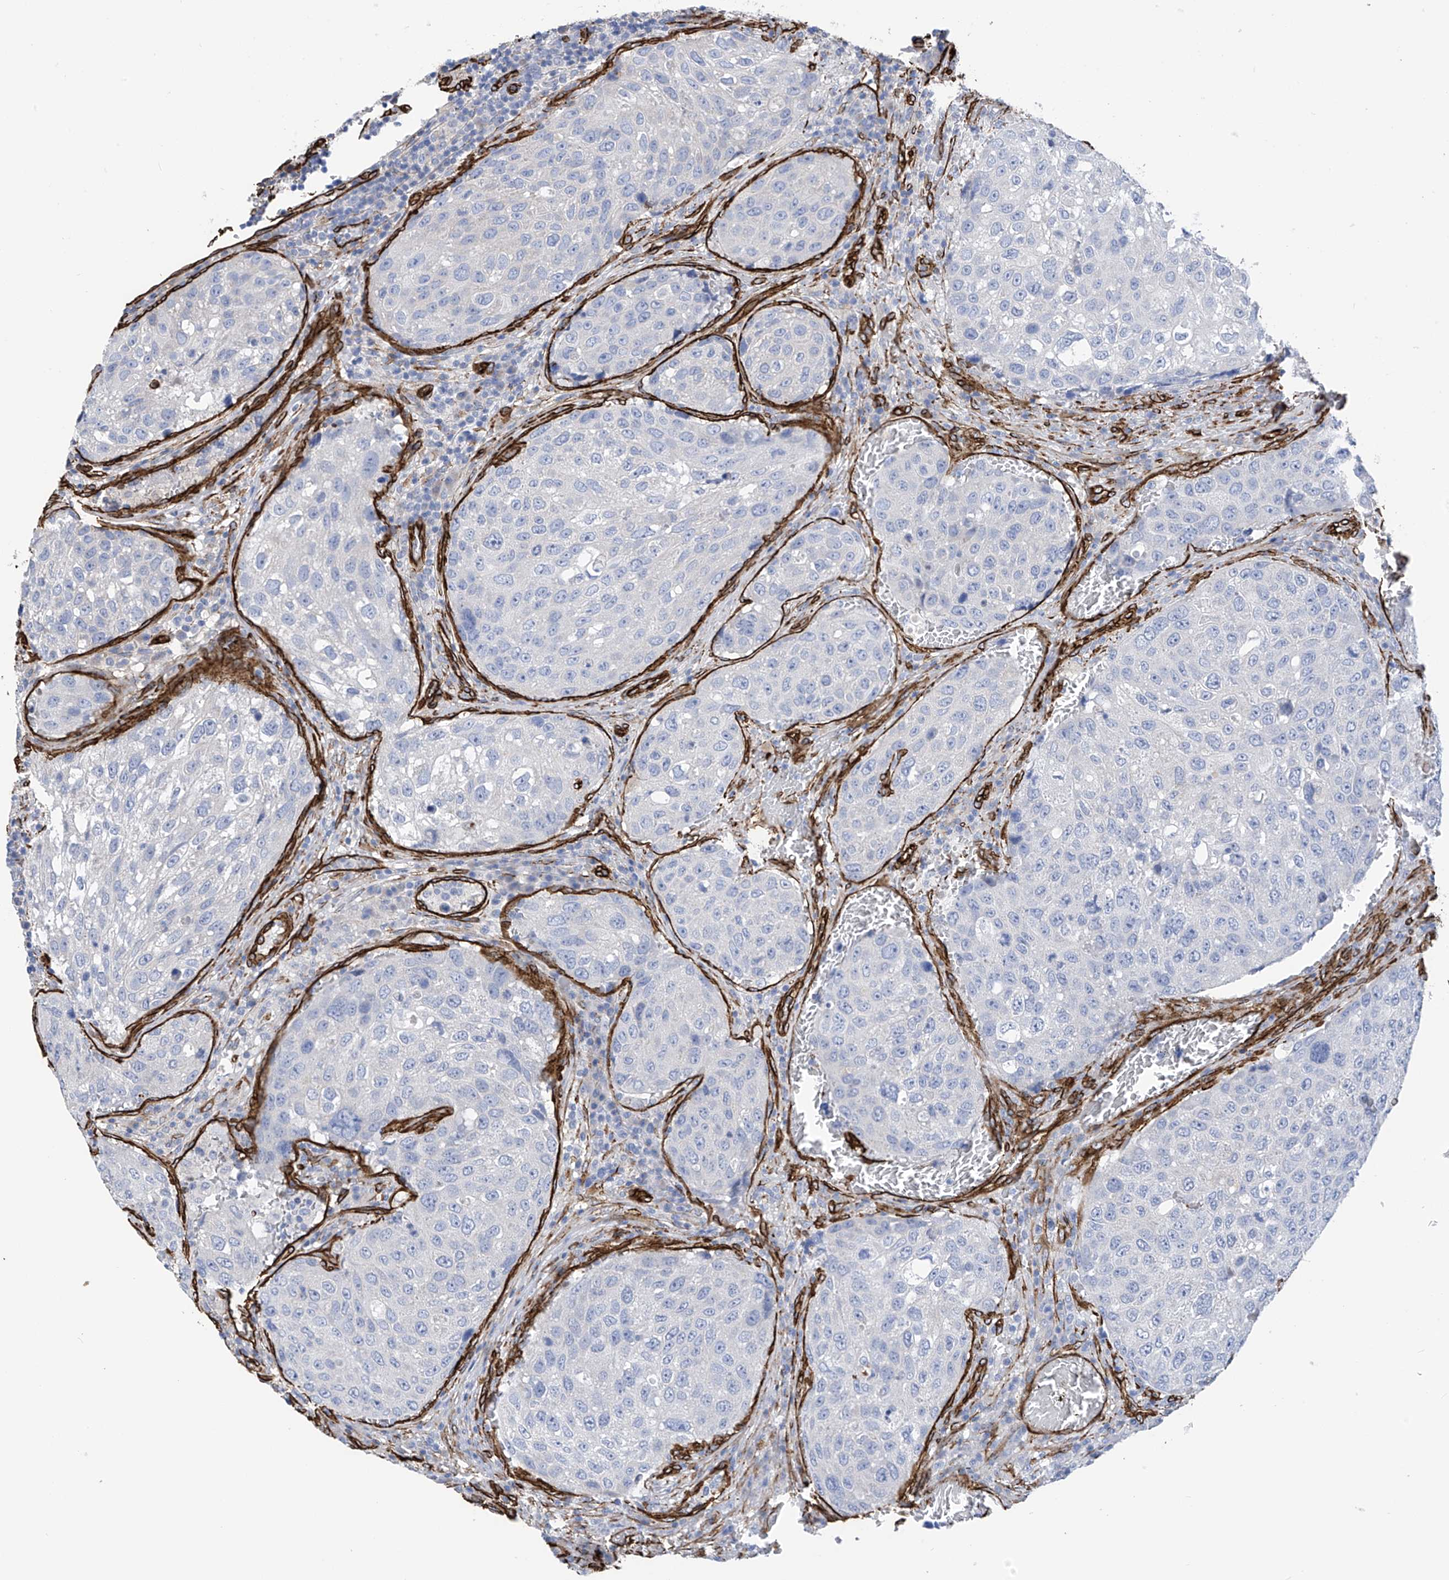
{"staining": {"intensity": "negative", "quantity": "none", "location": "none"}, "tissue": "urothelial cancer", "cell_type": "Tumor cells", "image_type": "cancer", "snomed": [{"axis": "morphology", "description": "Urothelial carcinoma, High grade"}, {"axis": "topography", "description": "Lymph node"}, {"axis": "topography", "description": "Urinary bladder"}], "caption": "Immunohistochemistry (IHC) of human high-grade urothelial carcinoma shows no staining in tumor cells. (IHC, brightfield microscopy, high magnification).", "gene": "UBTD1", "patient": {"sex": "male", "age": 51}}